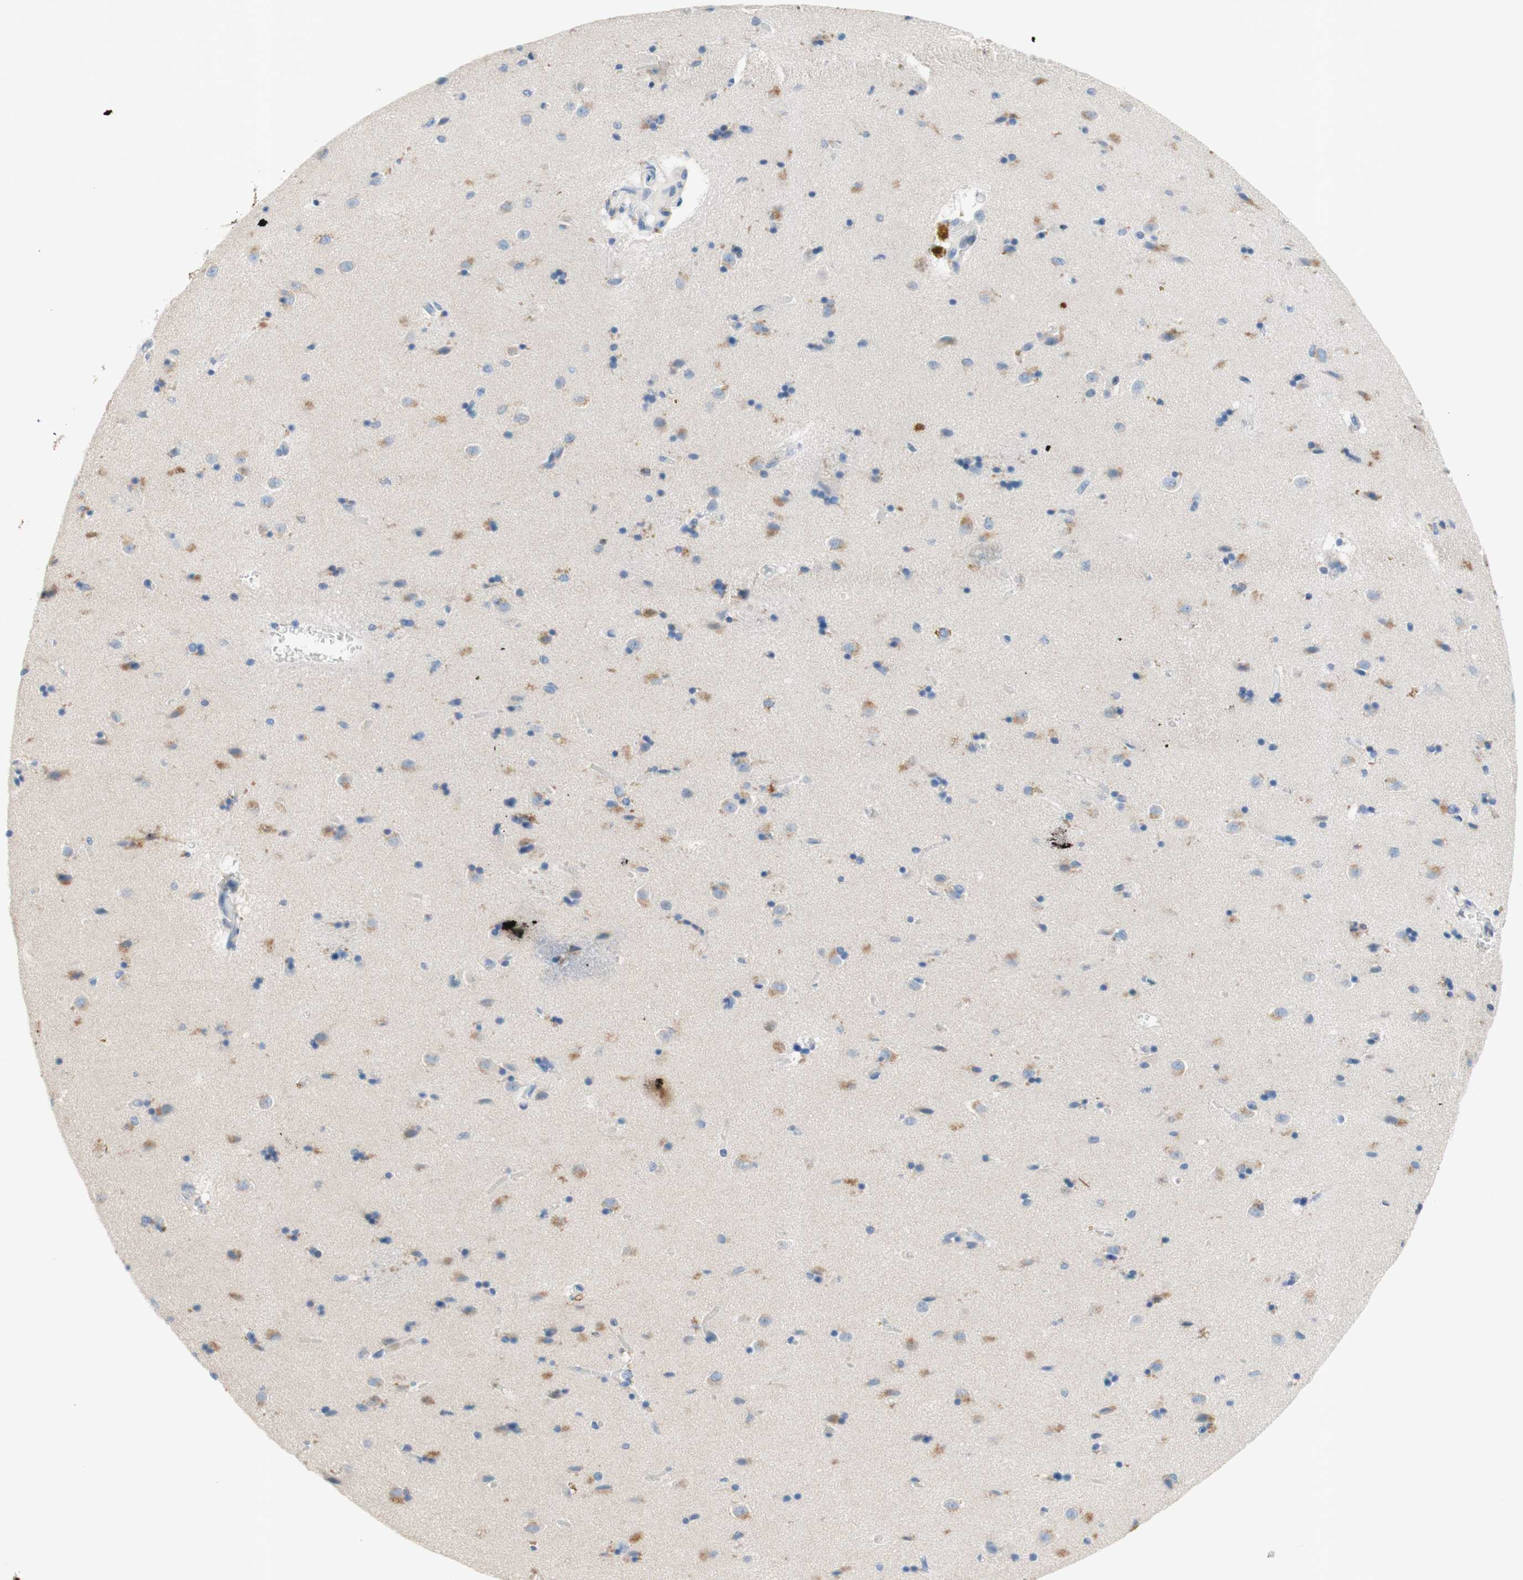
{"staining": {"intensity": "weak", "quantity": "25%-75%", "location": "cytoplasmic/membranous"}, "tissue": "caudate", "cell_type": "Glial cells", "image_type": "normal", "snomed": [{"axis": "morphology", "description": "Normal tissue, NOS"}, {"axis": "topography", "description": "Lateral ventricle wall"}], "caption": "Immunohistochemistry of unremarkable human caudate reveals low levels of weak cytoplasmic/membranous positivity in about 25%-75% of glial cells. (brown staining indicates protein expression, while blue staining denotes nuclei).", "gene": "POLR2J3", "patient": {"sex": "female", "age": 54}}